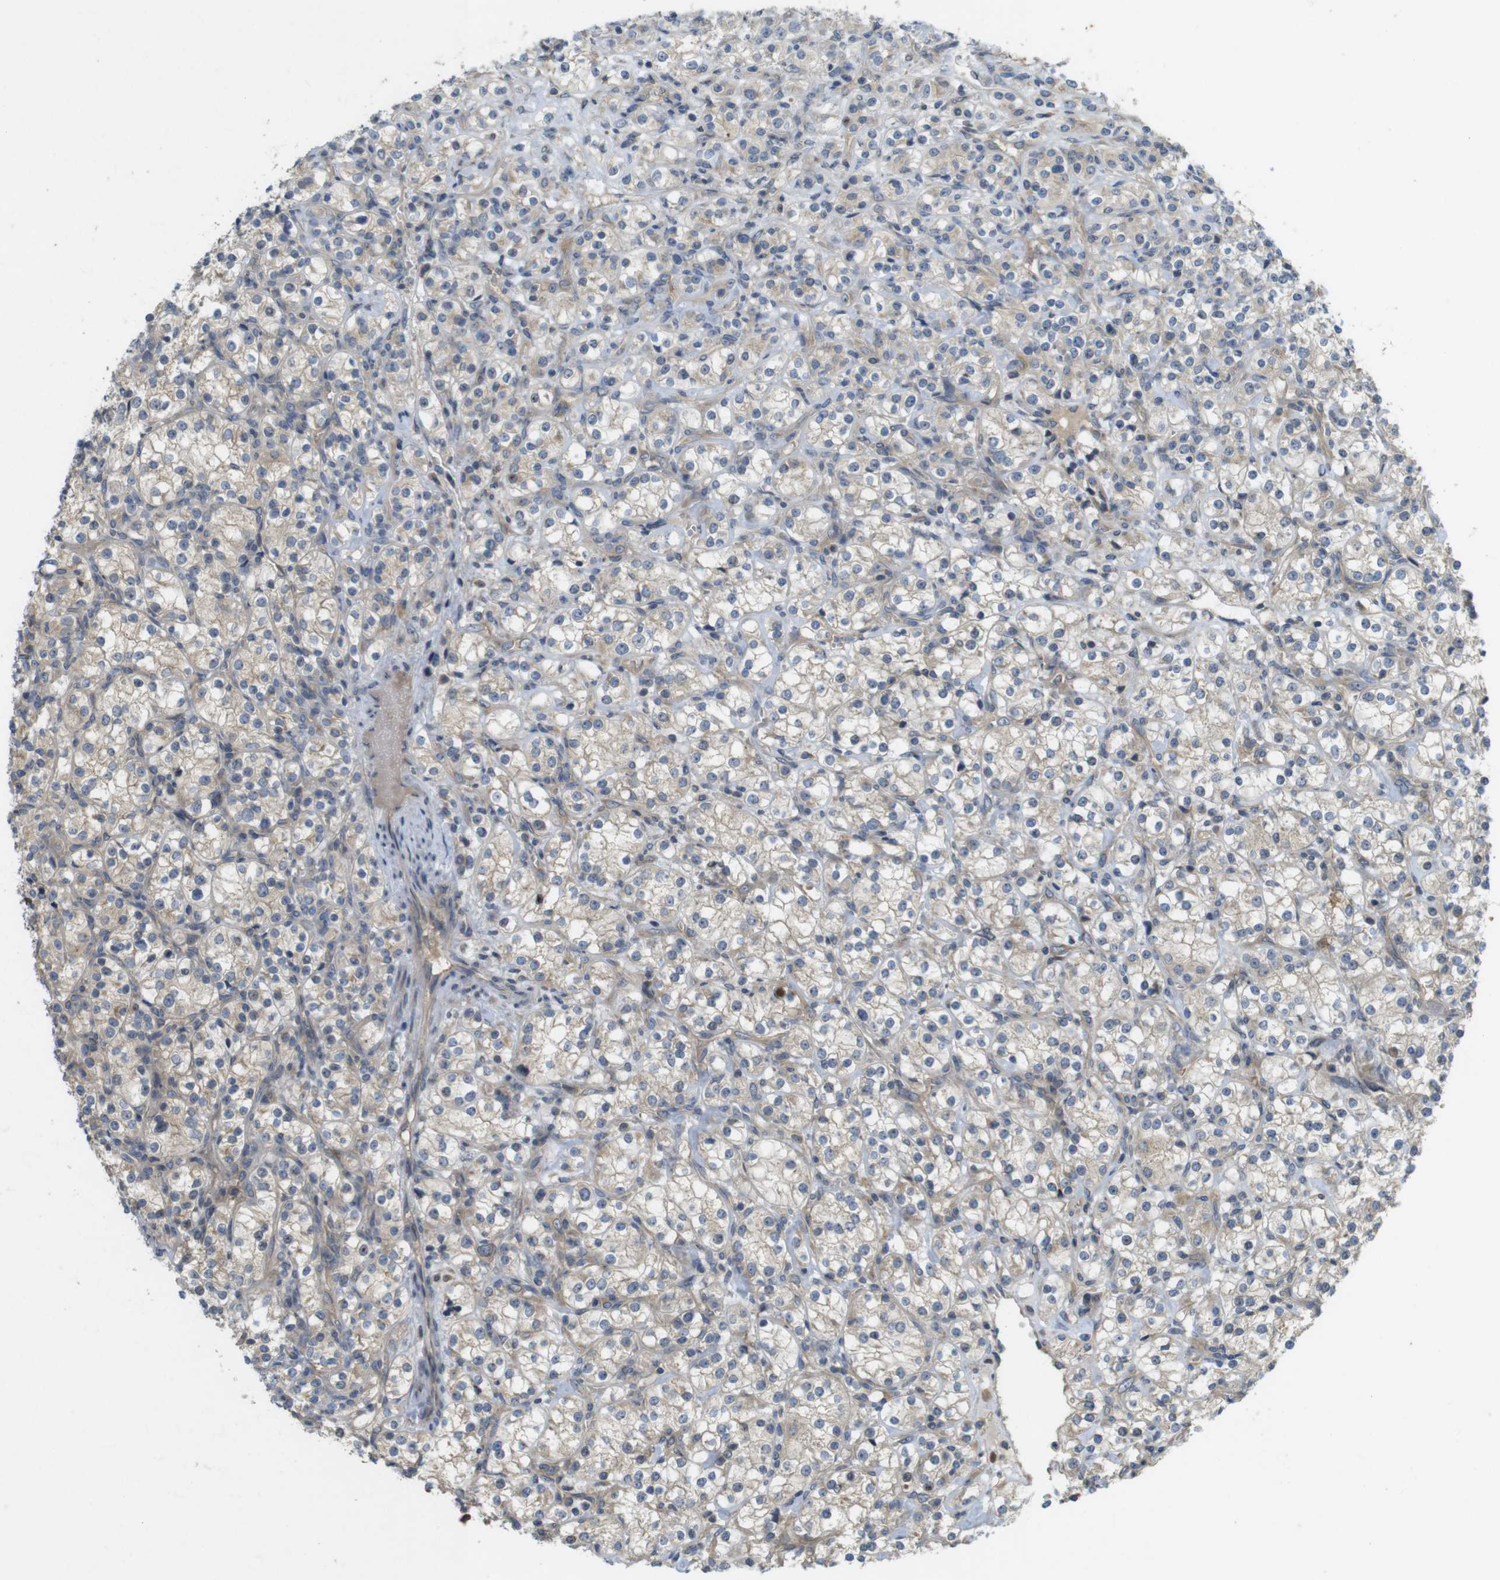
{"staining": {"intensity": "weak", "quantity": "<25%", "location": "cytoplasmic/membranous"}, "tissue": "renal cancer", "cell_type": "Tumor cells", "image_type": "cancer", "snomed": [{"axis": "morphology", "description": "Adenocarcinoma, NOS"}, {"axis": "topography", "description": "Kidney"}], "caption": "This is an immunohistochemistry (IHC) histopathology image of adenocarcinoma (renal). There is no expression in tumor cells.", "gene": "CLTC", "patient": {"sex": "male", "age": 77}}